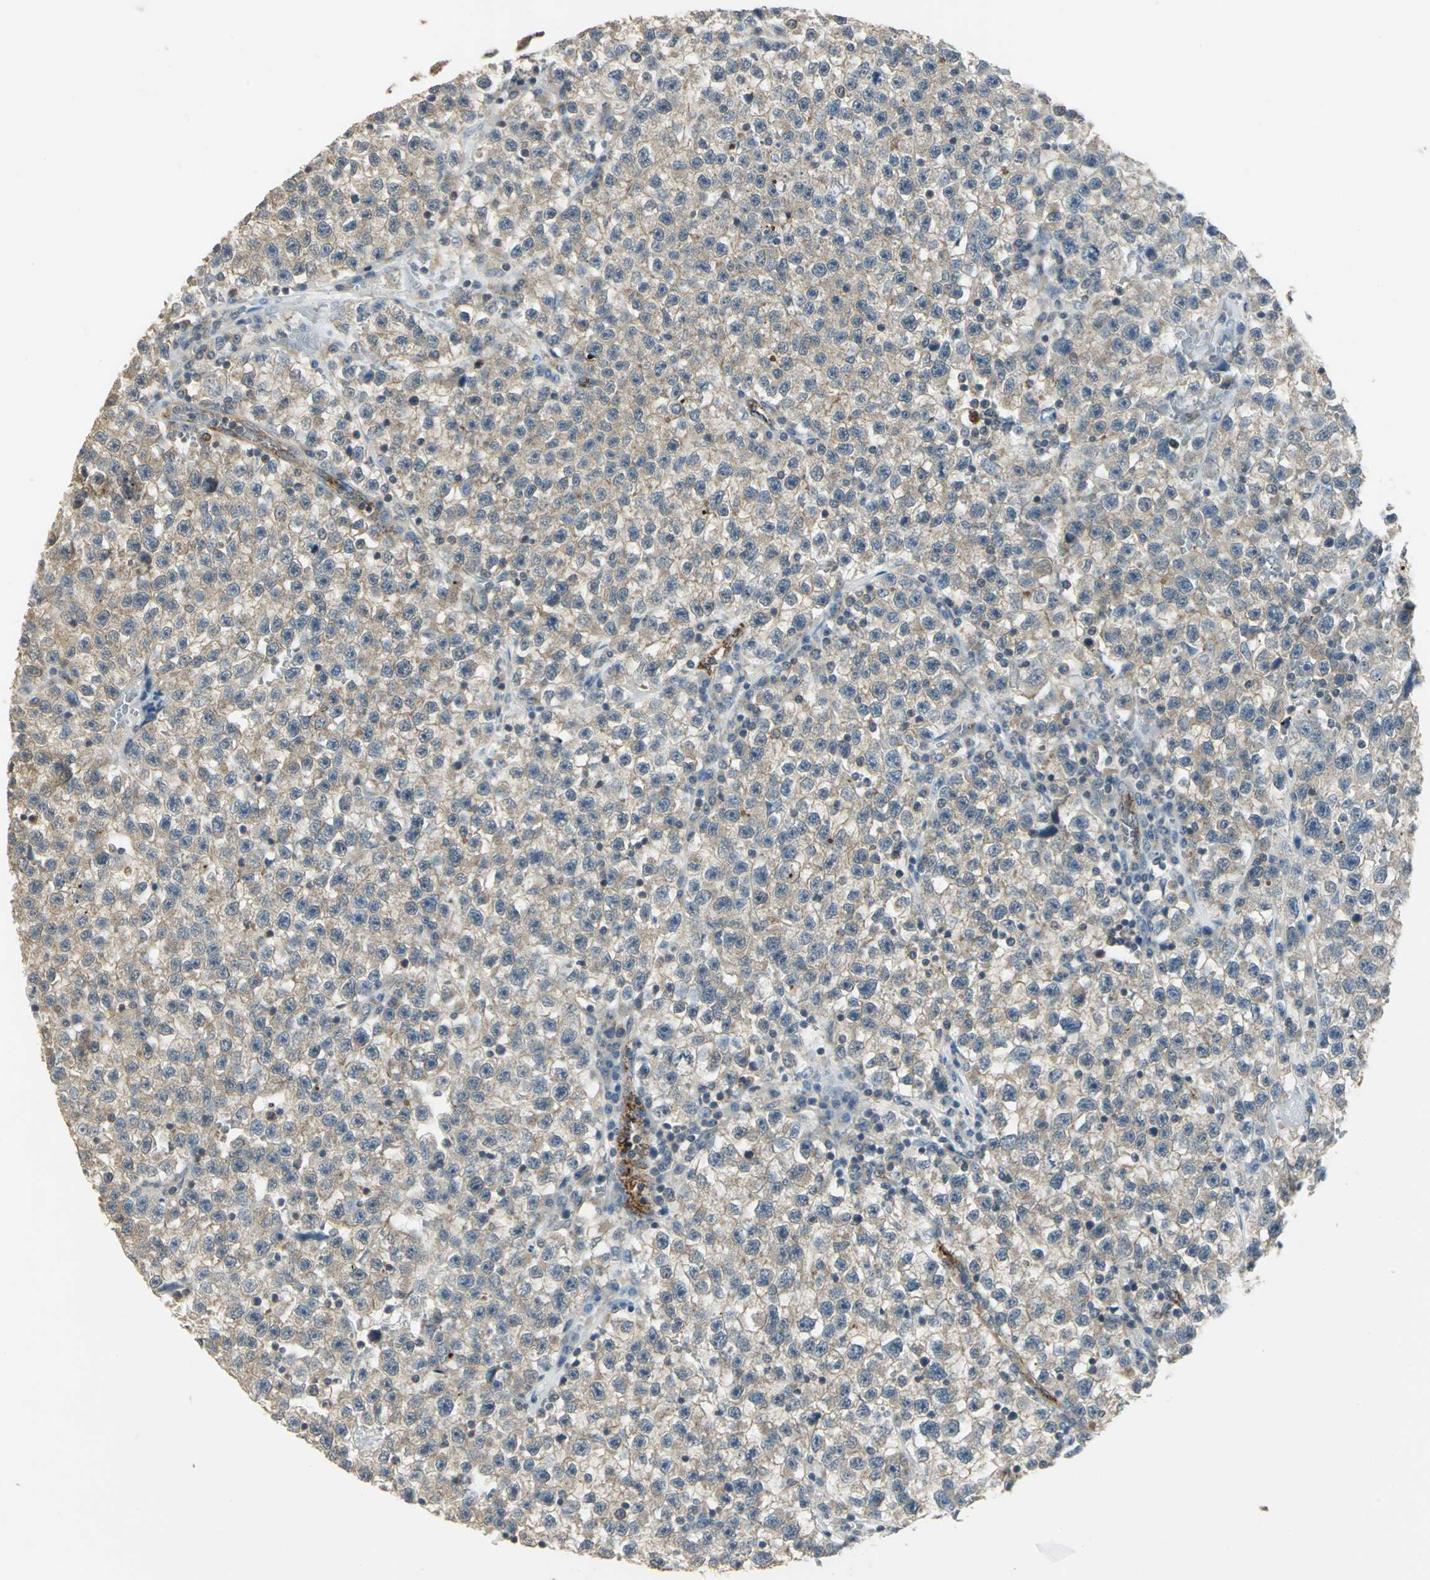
{"staining": {"intensity": "weak", "quantity": ">75%", "location": "cytoplasmic/membranous"}, "tissue": "testis cancer", "cell_type": "Tumor cells", "image_type": "cancer", "snomed": [{"axis": "morphology", "description": "Seminoma, NOS"}, {"axis": "topography", "description": "Testis"}], "caption": "Testis cancer (seminoma) stained with a brown dye reveals weak cytoplasmic/membranous positive positivity in approximately >75% of tumor cells.", "gene": "RAPGEF1", "patient": {"sex": "male", "age": 22}}